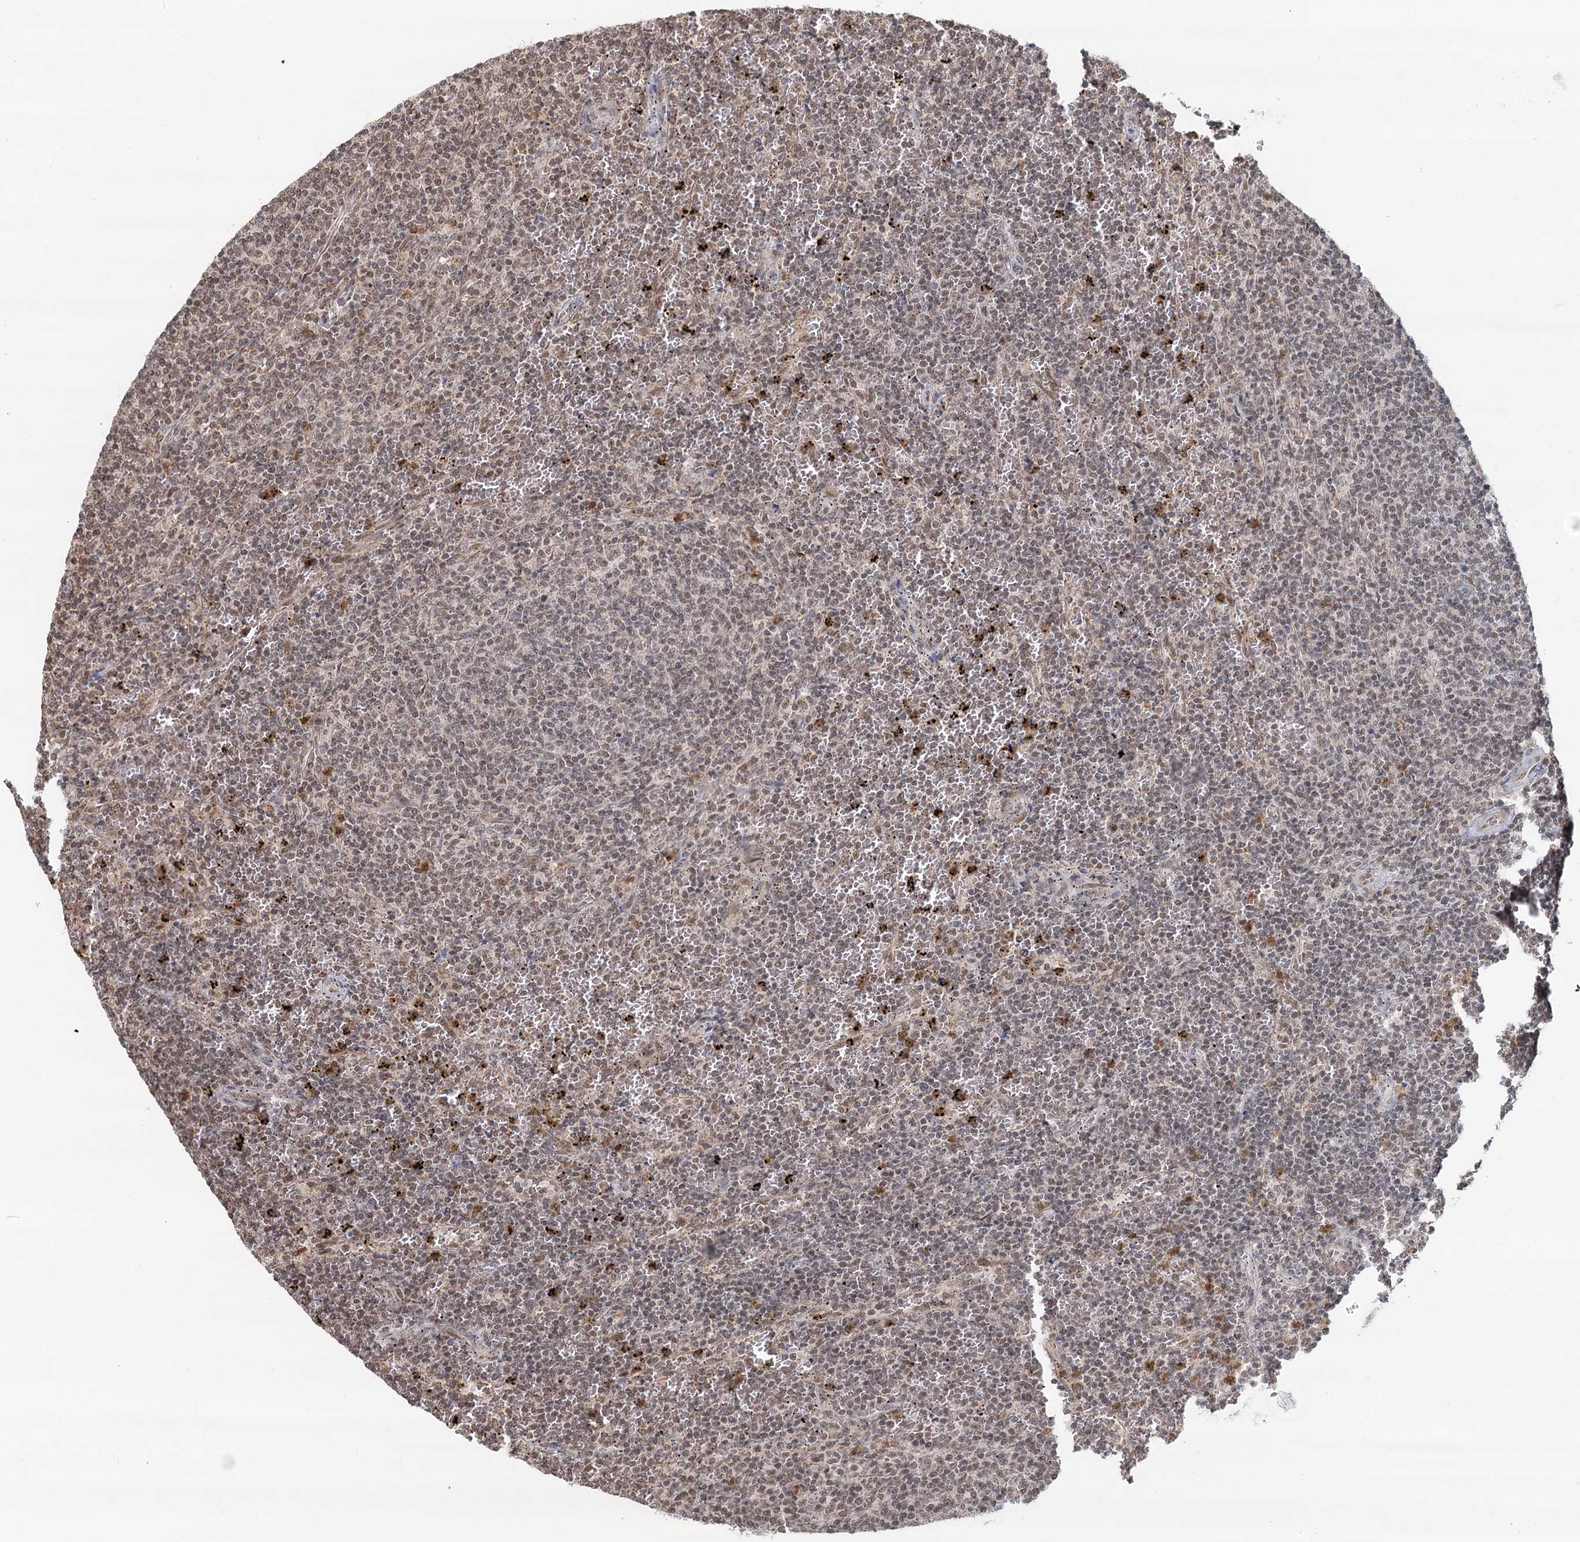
{"staining": {"intensity": "weak", "quantity": "<25%", "location": "nuclear"}, "tissue": "lymphoma", "cell_type": "Tumor cells", "image_type": "cancer", "snomed": [{"axis": "morphology", "description": "Malignant lymphoma, non-Hodgkin's type, Low grade"}, {"axis": "topography", "description": "Spleen"}], "caption": "Immunohistochemical staining of malignant lymphoma, non-Hodgkin's type (low-grade) reveals no significant expression in tumor cells.", "gene": "GPALPP1", "patient": {"sex": "female", "age": 50}}